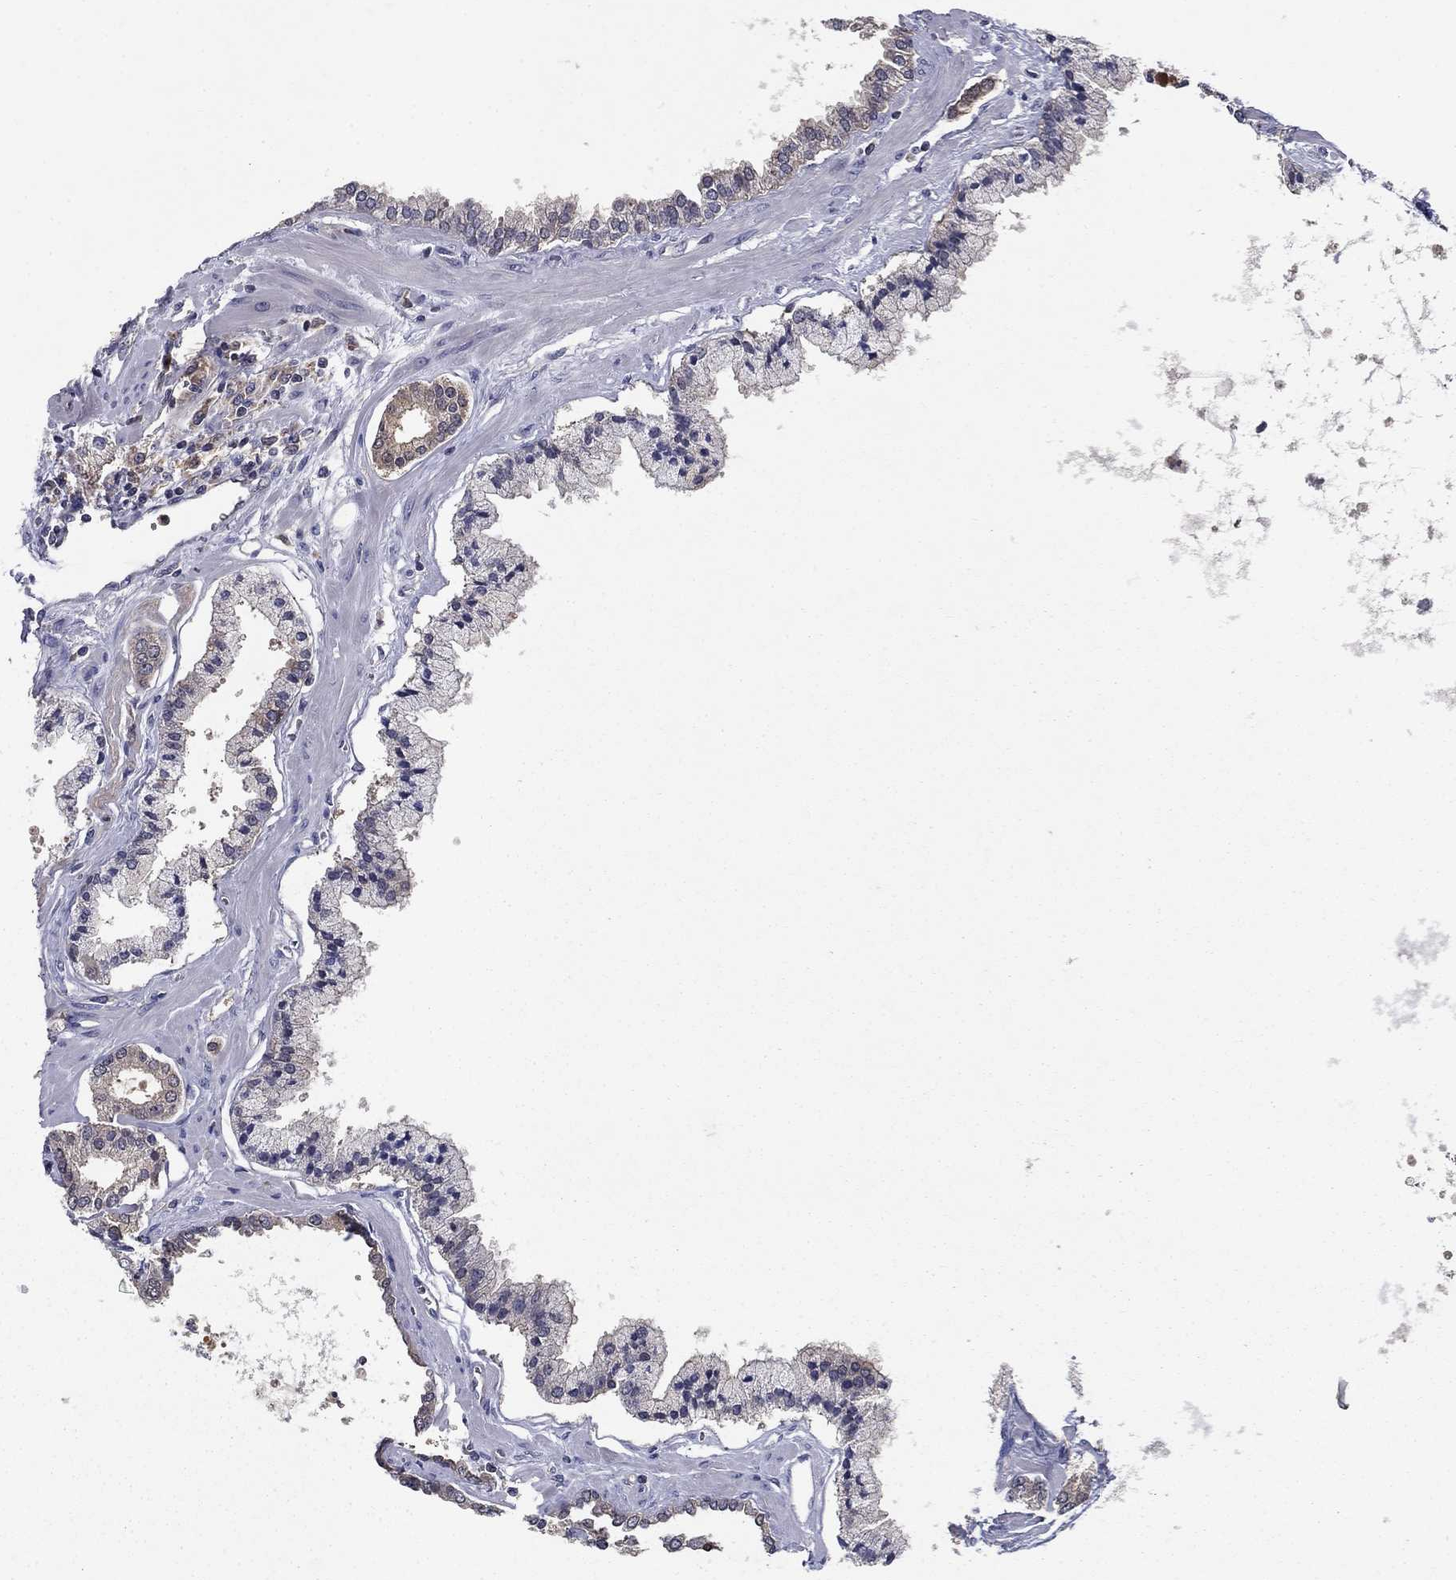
{"staining": {"intensity": "negative", "quantity": "none", "location": "none"}, "tissue": "prostate cancer", "cell_type": "Tumor cells", "image_type": "cancer", "snomed": [{"axis": "morphology", "description": "Adenocarcinoma, NOS"}, {"axis": "topography", "description": "Prostate"}], "caption": "Protein analysis of adenocarcinoma (prostate) demonstrates no significant positivity in tumor cells. (DAB immunohistochemistry with hematoxylin counter stain).", "gene": "GLTP", "patient": {"sex": "male", "age": 63}}